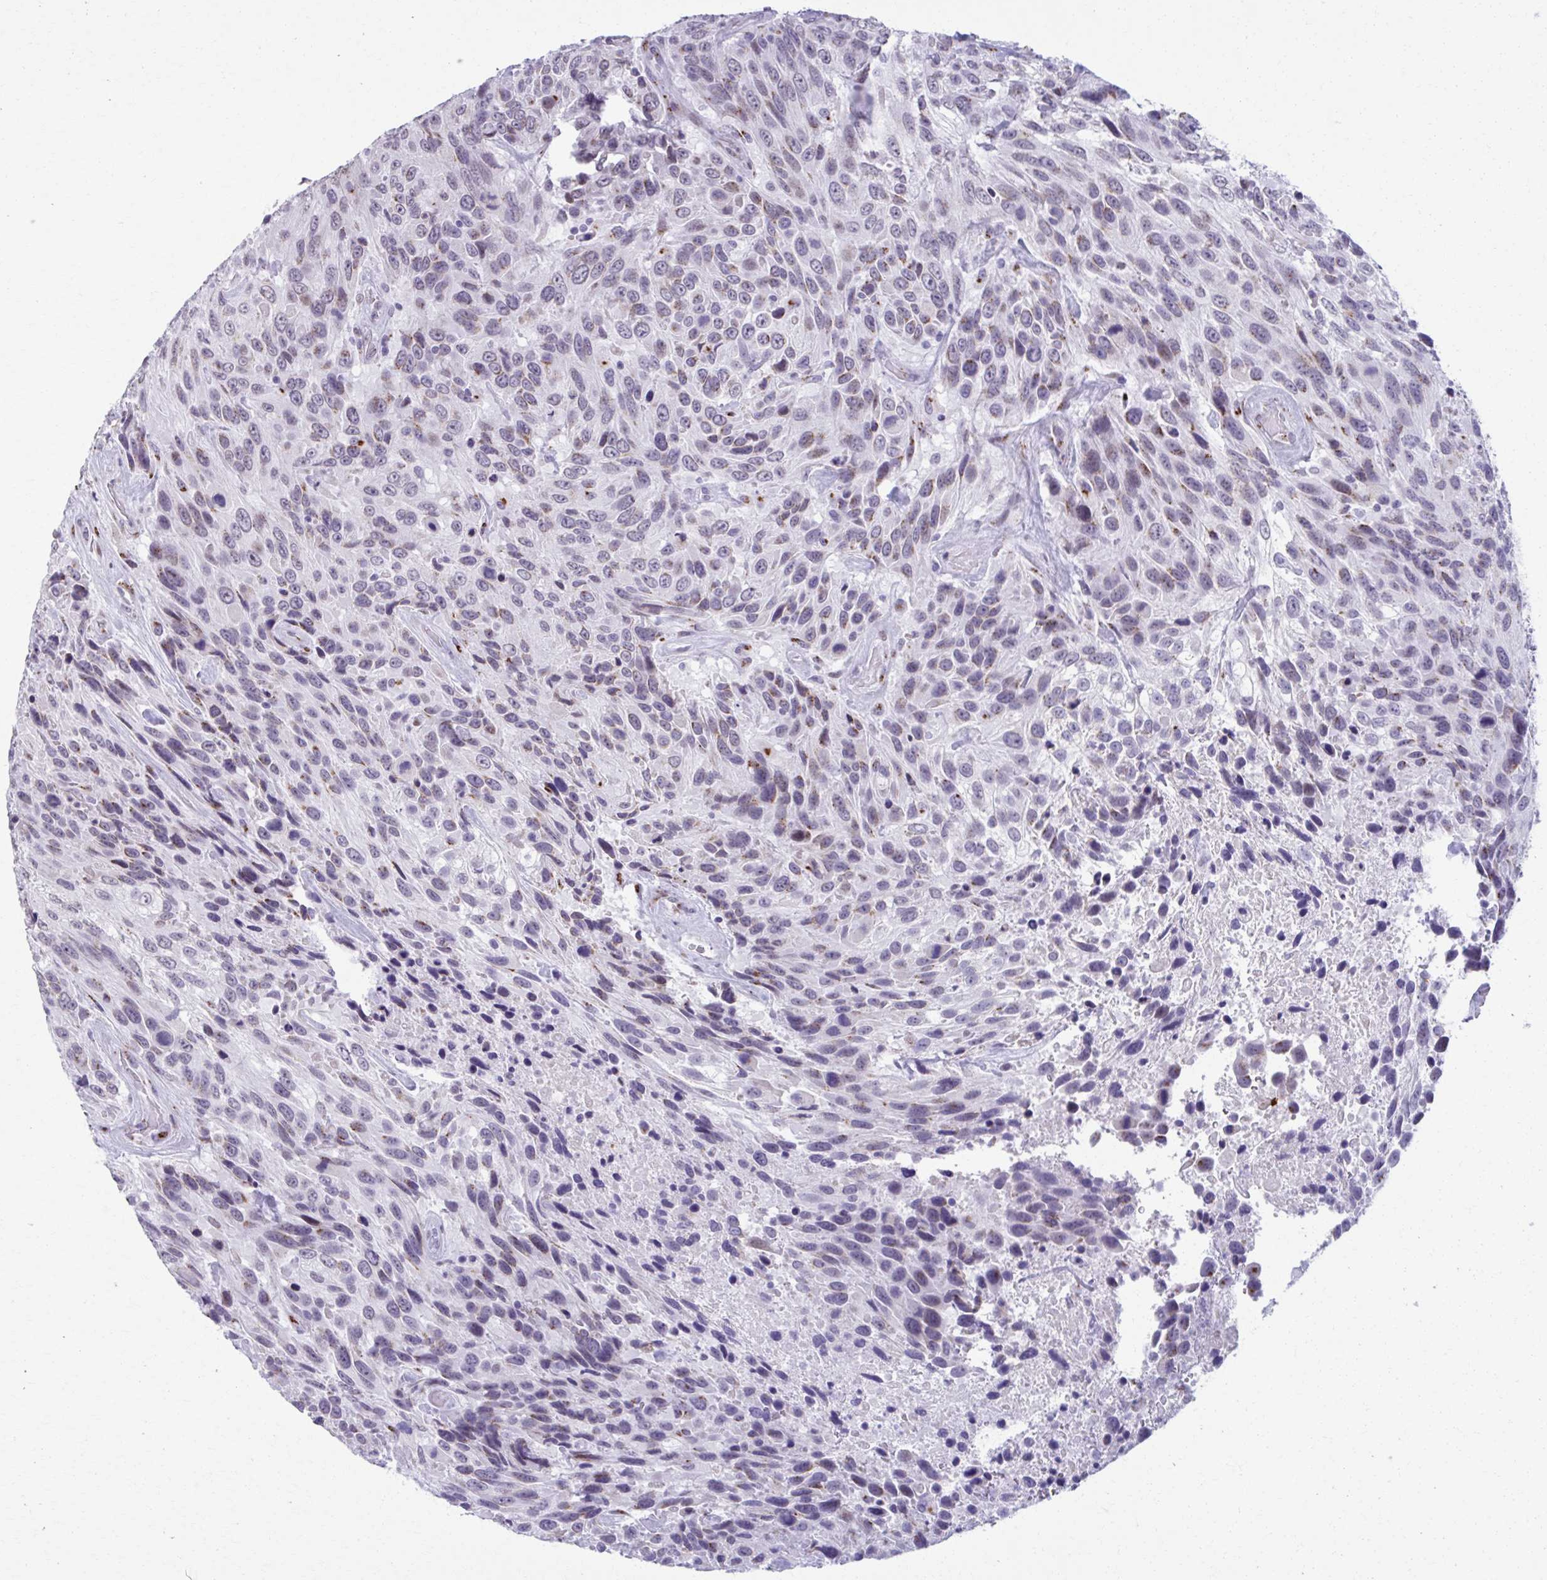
{"staining": {"intensity": "moderate", "quantity": "25%-75%", "location": "cytoplasmic/membranous"}, "tissue": "urothelial cancer", "cell_type": "Tumor cells", "image_type": "cancer", "snomed": [{"axis": "morphology", "description": "Urothelial carcinoma, High grade"}, {"axis": "topography", "description": "Urinary bladder"}], "caption": "A histopathology image of urothelial cancer stained for a protein displays moderate cytoplasmic/membranous brown staining in tumor cells. (DAB IHC with brightfield microscopy, high magnification).", "gene": "ZNF682", "patient": {"sex": "female", "age": 70}}